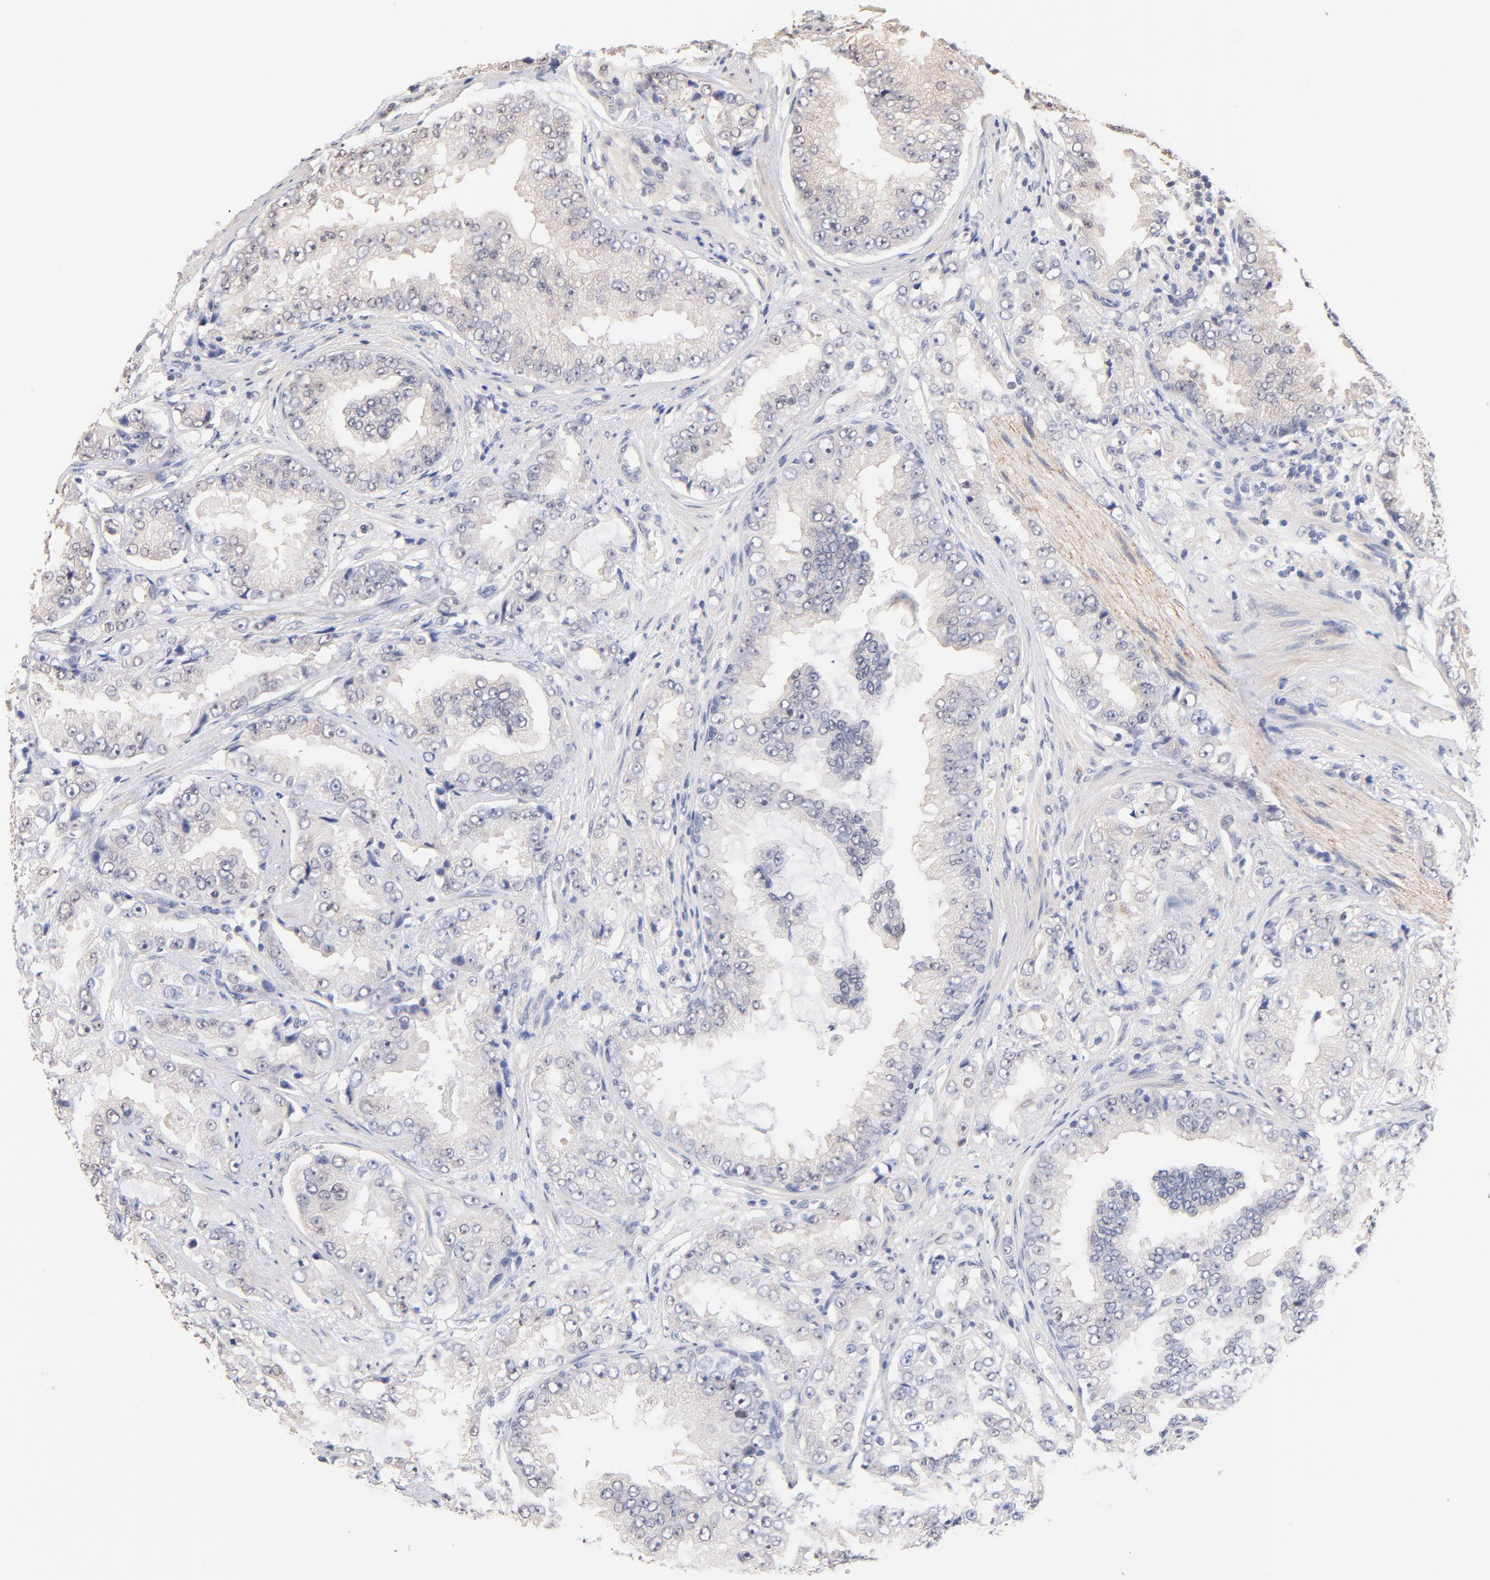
{"staining": {"intensity": "negative", "quantity": "none", "location": "none"}, "tissue": "prostate cancer", "cell_type": "Tumor cells", "image_type": "cancer", "snomed": [{"axis": "morphology", "description": "Adenocarcinoma, High grade"}, {"axis": "topography", "description": "Prostate"}], "caption": "Image shows no protein expression in tumor cells of prostate high-grade adenocarcinoma tissue. Brightfield microscopy of immunohistochemistry stained with DAB (3,3'-diaminobenzidine) (brown) and hematoxylin (blue), captured at high magnification.", "gene": "RIBC2", "patient": {"sex": "male", "age": 73}}